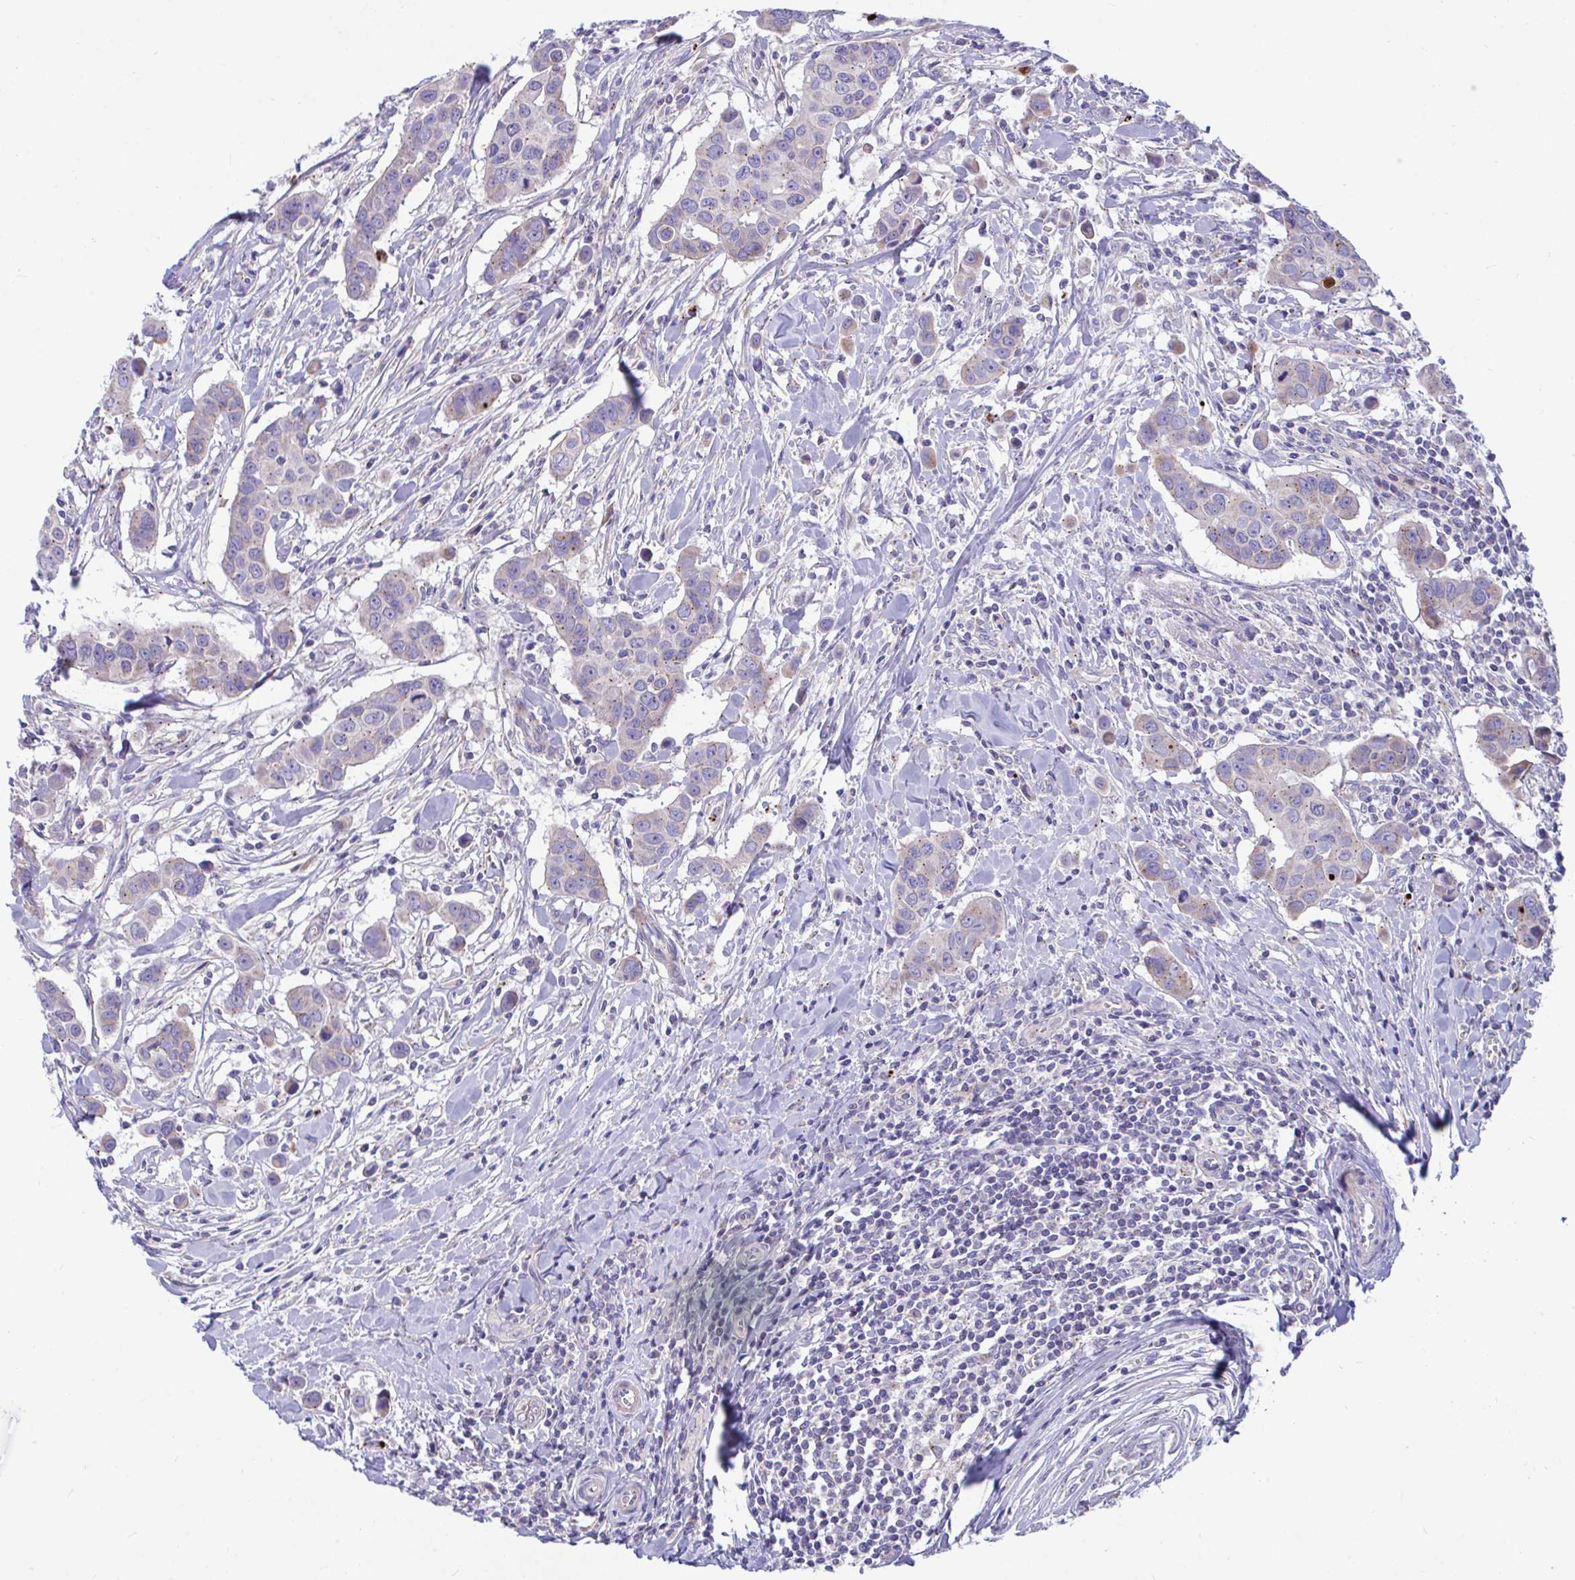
{"staining": {"intensity": "weak", "quantity": "<25%", "location": "cytoplasmic/membranous"}, "tissue": "breast cancer", "cell_type": "Tumor cells", "image_type": "cancer", "snomed": [{"axis": "morphology", "description": "Duct carcinoma"}, {"axis": "topography", "description": "Breast"}], "caption": "High power microscopy photomicrograph of an immunohistochemistry (IHC) histopathology image of breast cancer (infiltrating ductal carcinoma), revealing no significant staining in tumor cells.", "gene": "MRPS16", "patient": {"sex": "female", "age": 24}}